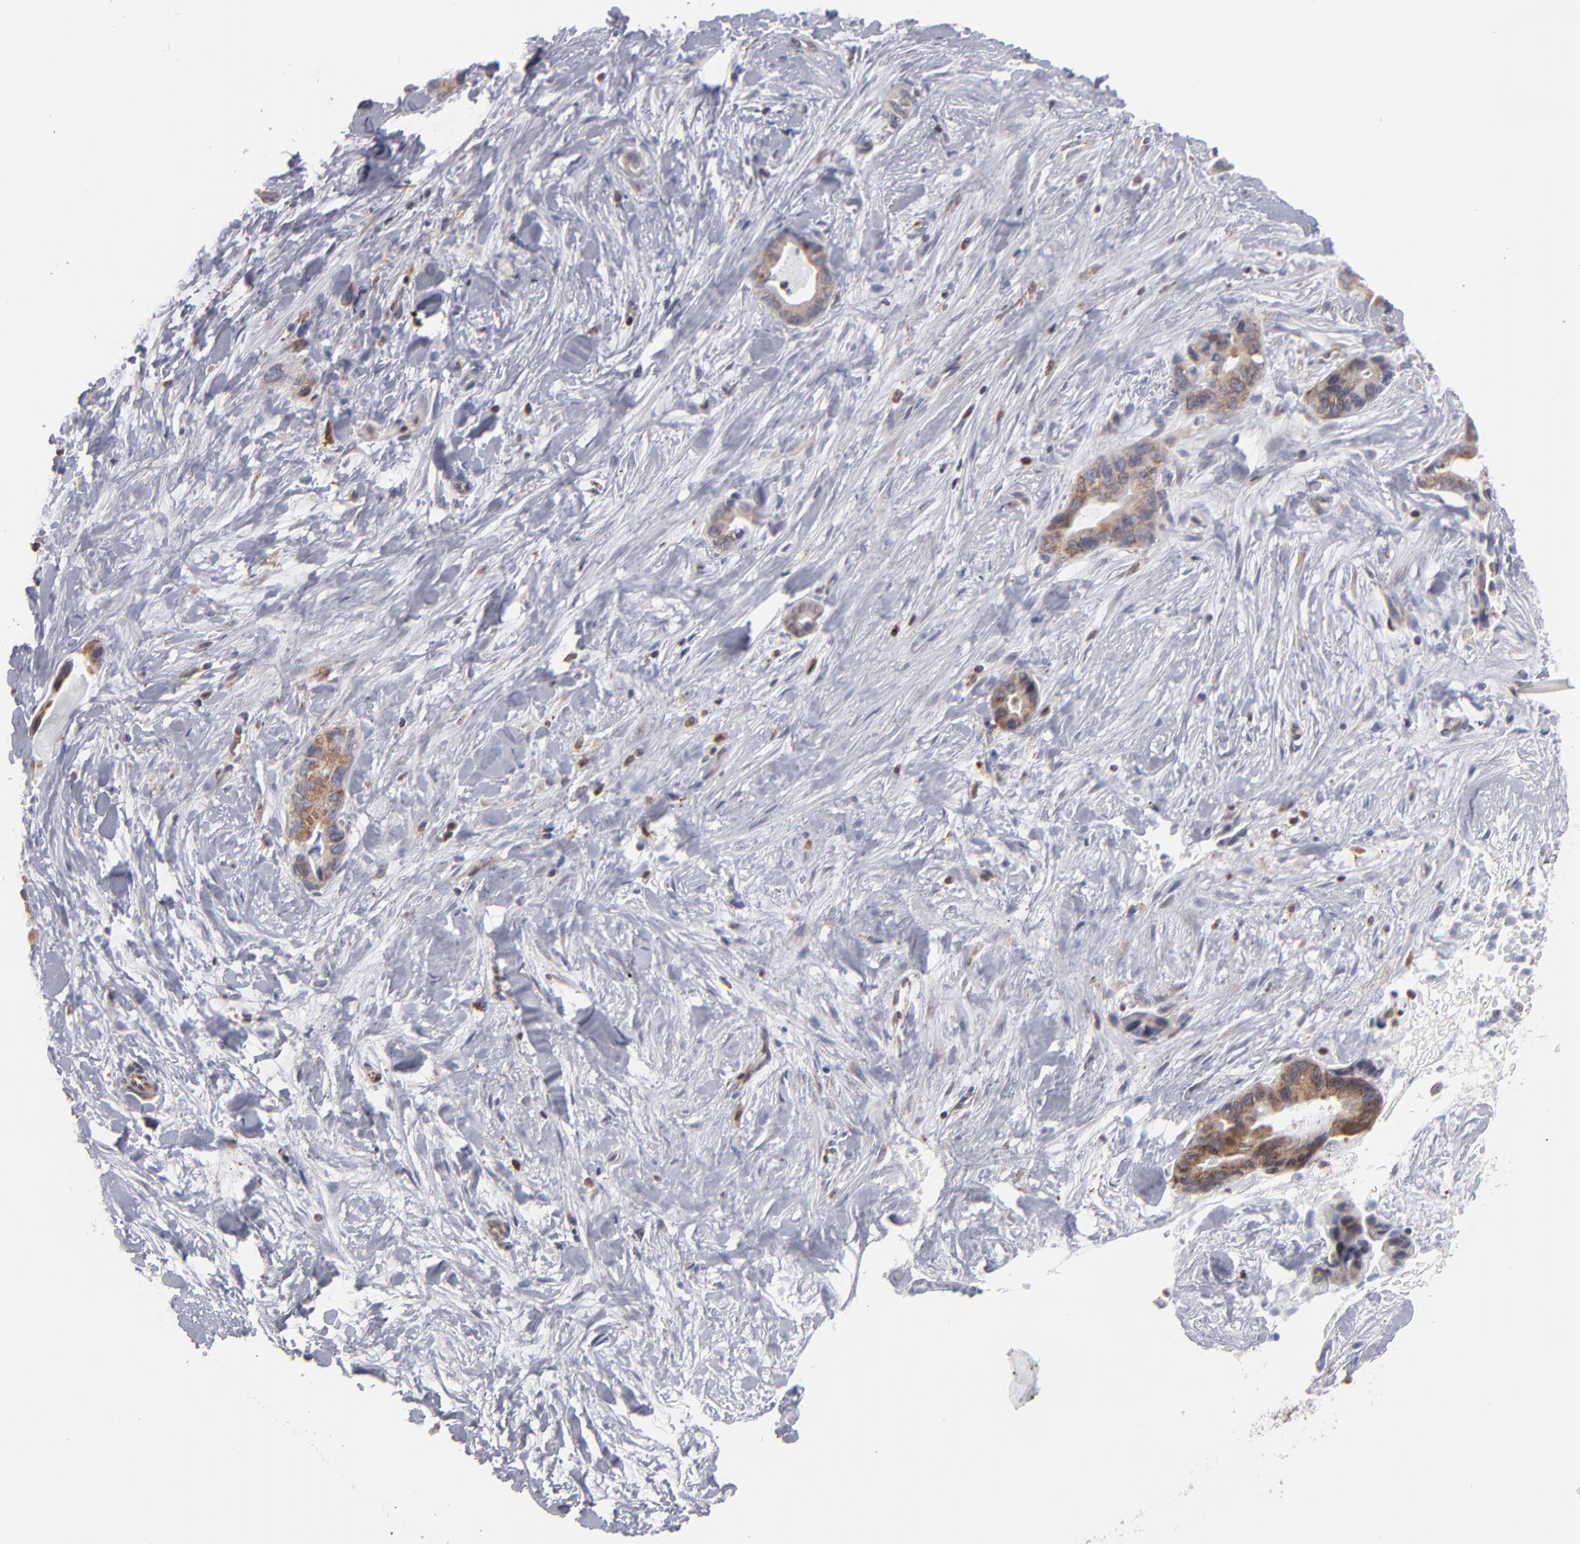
{"staining": {"intensity": "moderate", "quantity": ">75%", "location": "cytoplasmic/membranous"}, "tissue": "liver cancer", "cell_type": "Tumor cells", "image_type": "cancer", "snomed": [{"axis": "morphology", "description": "Cholangiocarcinoma"}, {"axis": "topography", "description": "Liver"}], "caption": "A medium amount of moderate cytoplasmic/membranous staining is seen in approximately >75% of tumor cells in liver cancer tissue. (DAB IHC, brown staining for protein, blue staining for nuclei).", "gene": "TMX1", "patient": {"sex": "female", "age": 55}}